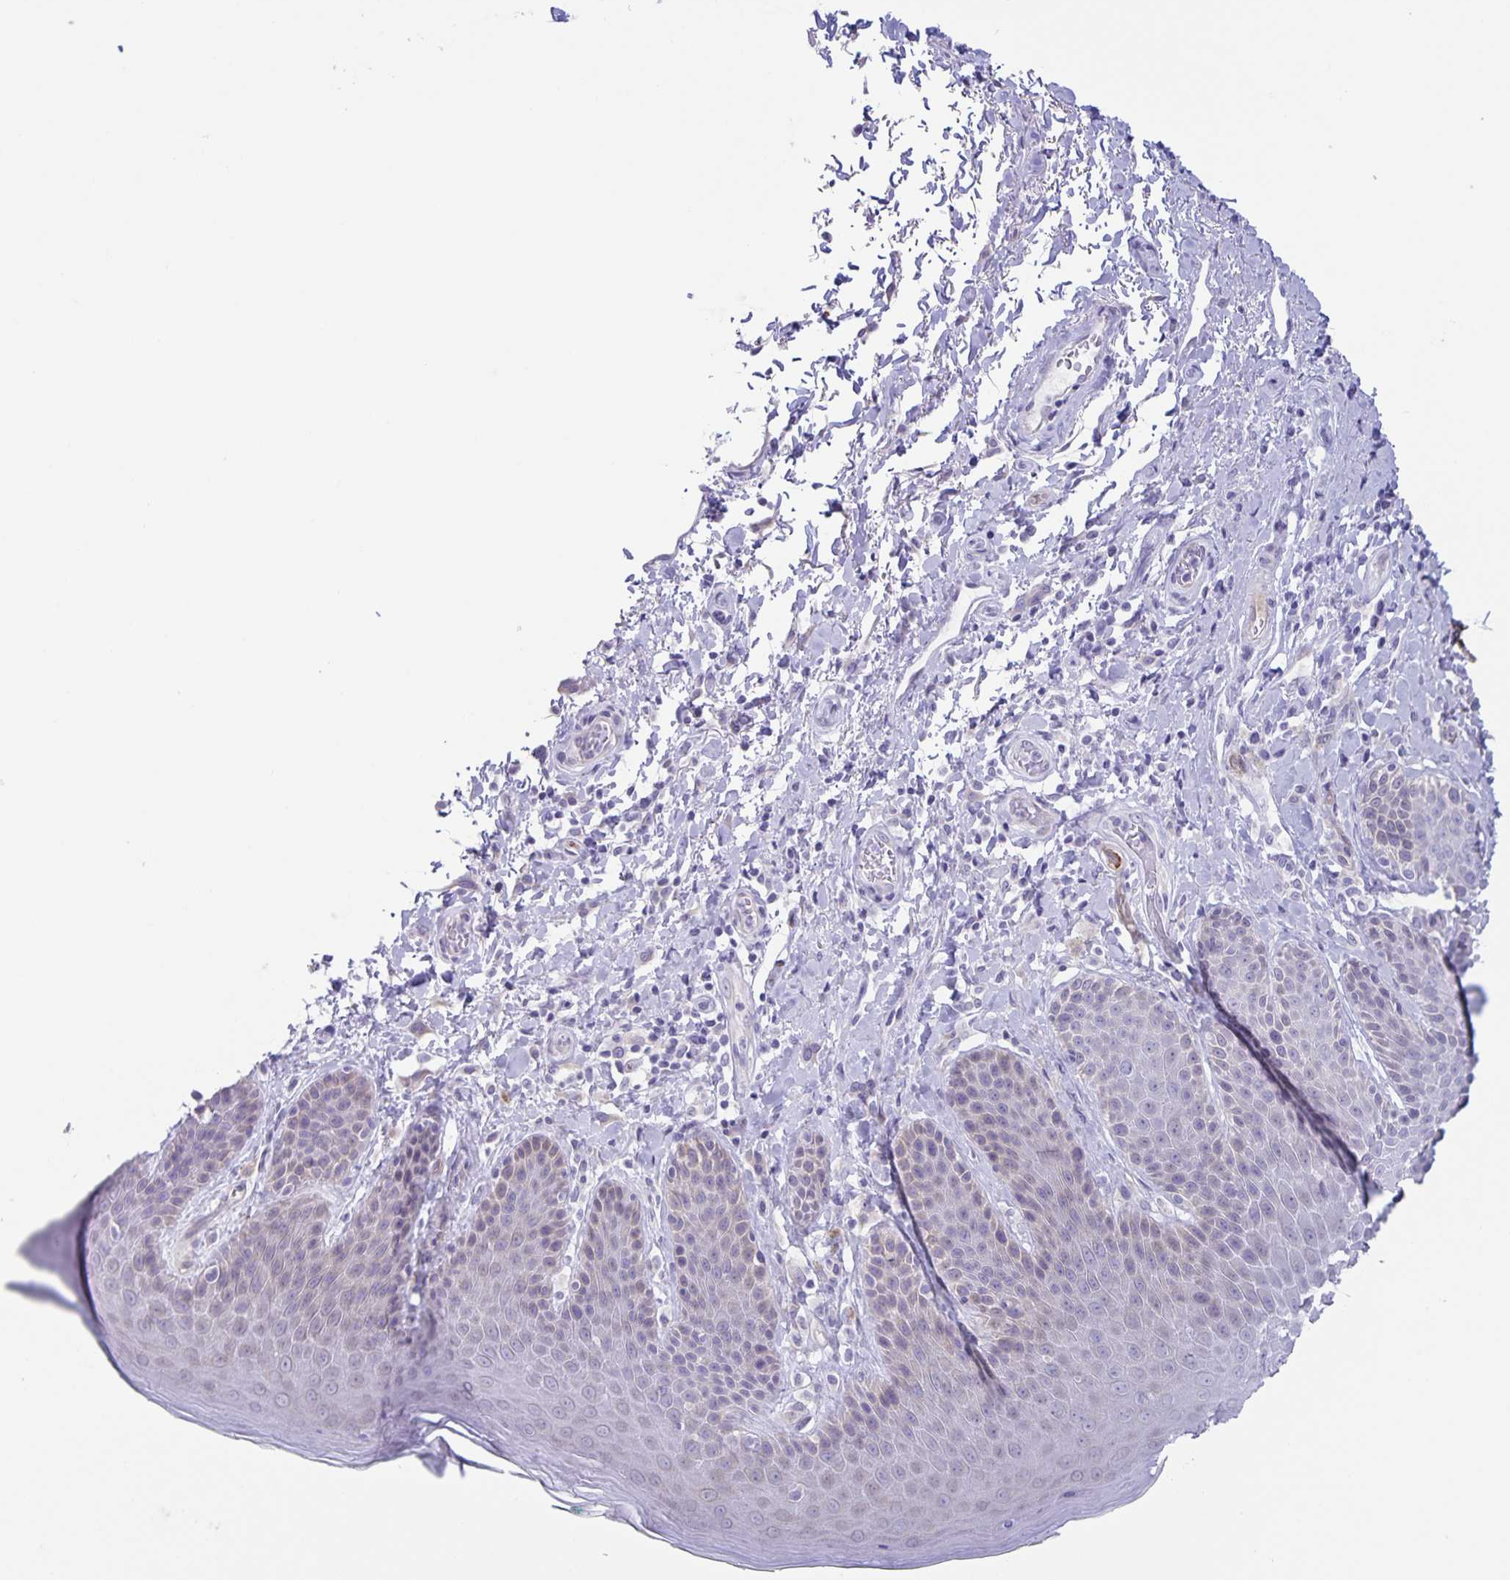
{"staining": {"intensity": "negative", "quantity": "none", "location": "none"}, "tissue": "skin", "cell_type": "Epidermal cells", "image_type": "normal", "snomed": [{"axis": "morphology", "description": "Normal tissue, NOS"}, {"axis": "topography", "description": "Anal"}, {"axis": "topography", "description": "Peripheral nerve tissue"}], "caption": "DAB immunohistochemical staining of normal skin demonstrates no significant staining in epidermal cells.", "gene": "AQP4", "patient": {"sex": "male", "age": 51}}